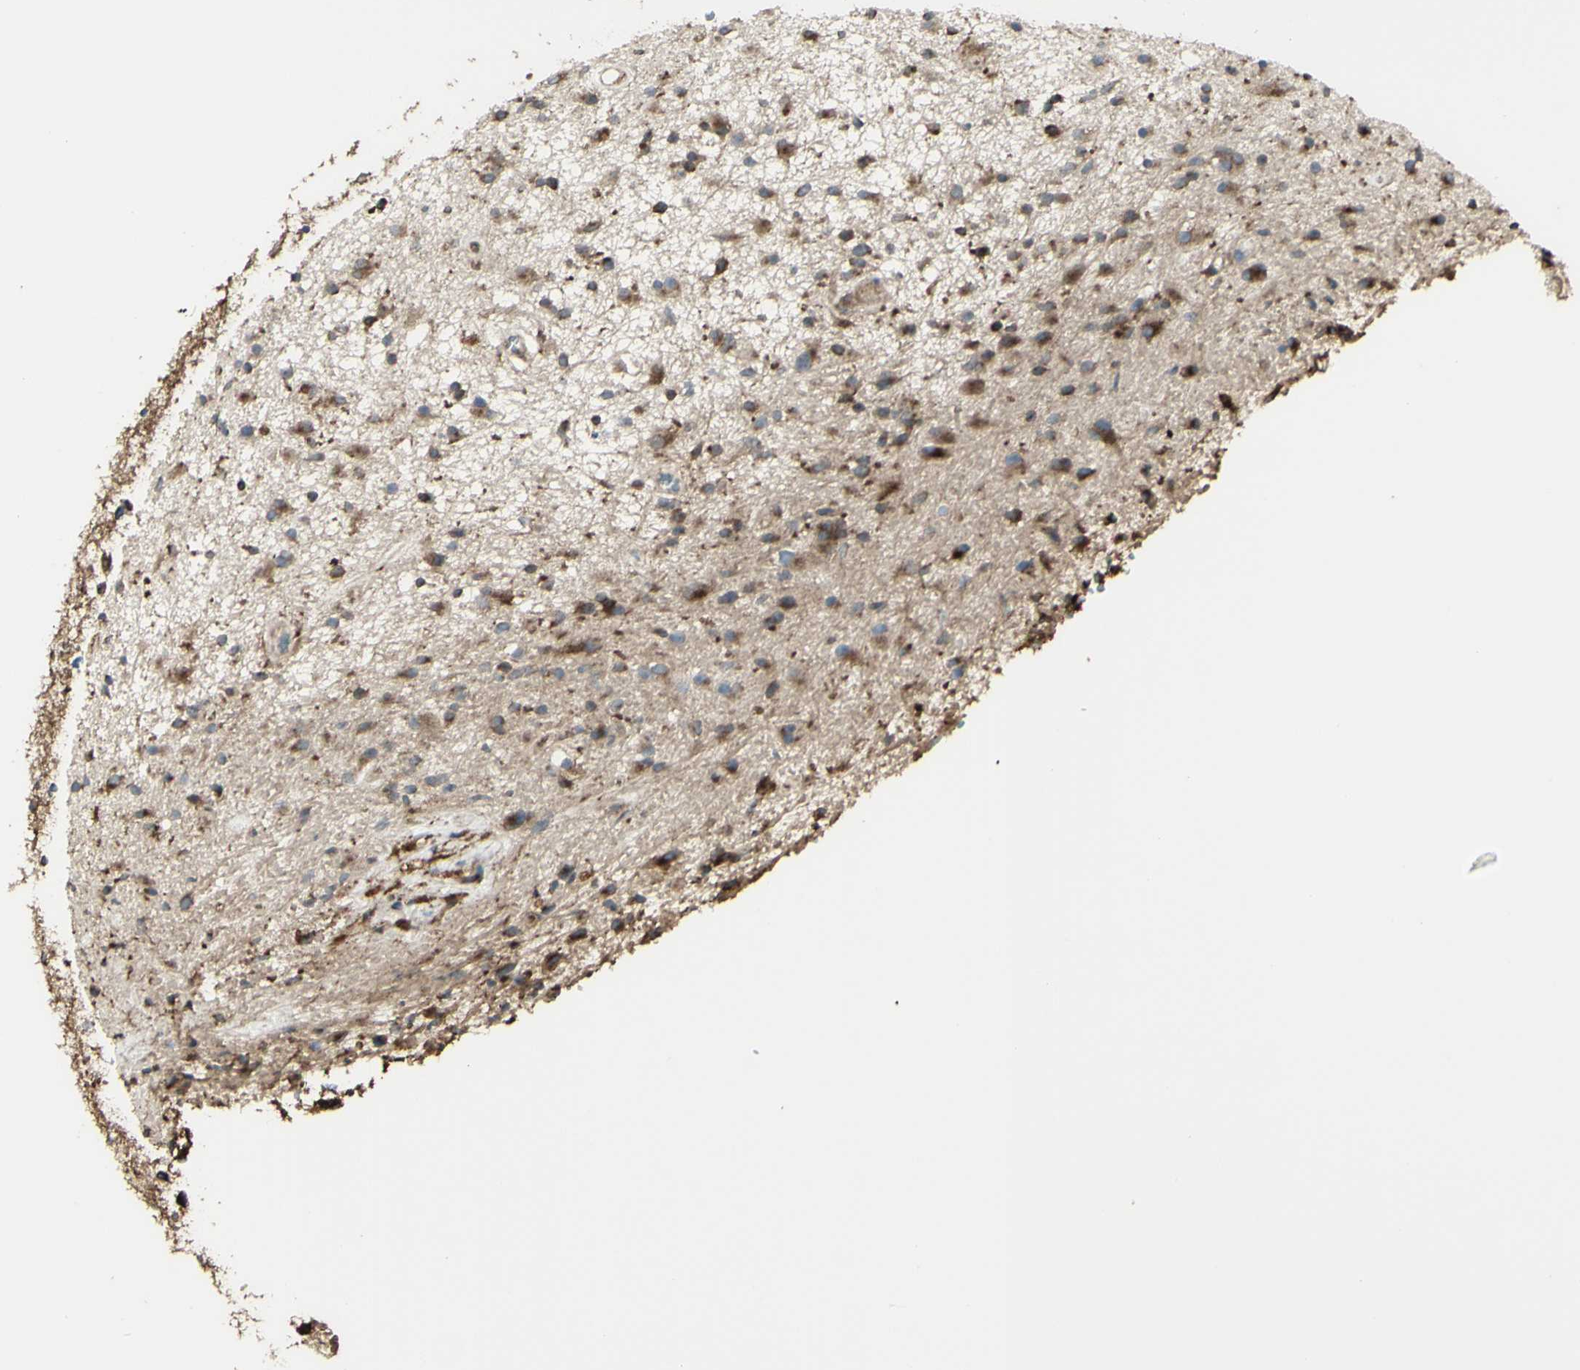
{"staining": {"intensity": "moderate", "quantity": ">75%", "location": "cytoplasmic/membranous"}, "tissue": "glioma", "cell_type": "Tumor cells", "image_type": "cancer", "snomed": [{"axis": "morphology", "description": "Glioma, malignant, High grade"}, {"axis": "topography", "description": "Brain"}], "caption": "Protein staining demonstrates moderate cytoplasmic/membranous staining in about >75% of tumor cells in malignant glioma (high-grade). The protein of interest is stained brown, and the nuclei are stained in blue (DAB IHC with brightfield microscopy, high magnification).", "gene": "NAPA", "patient": {"sex": "male", "age": 33}}